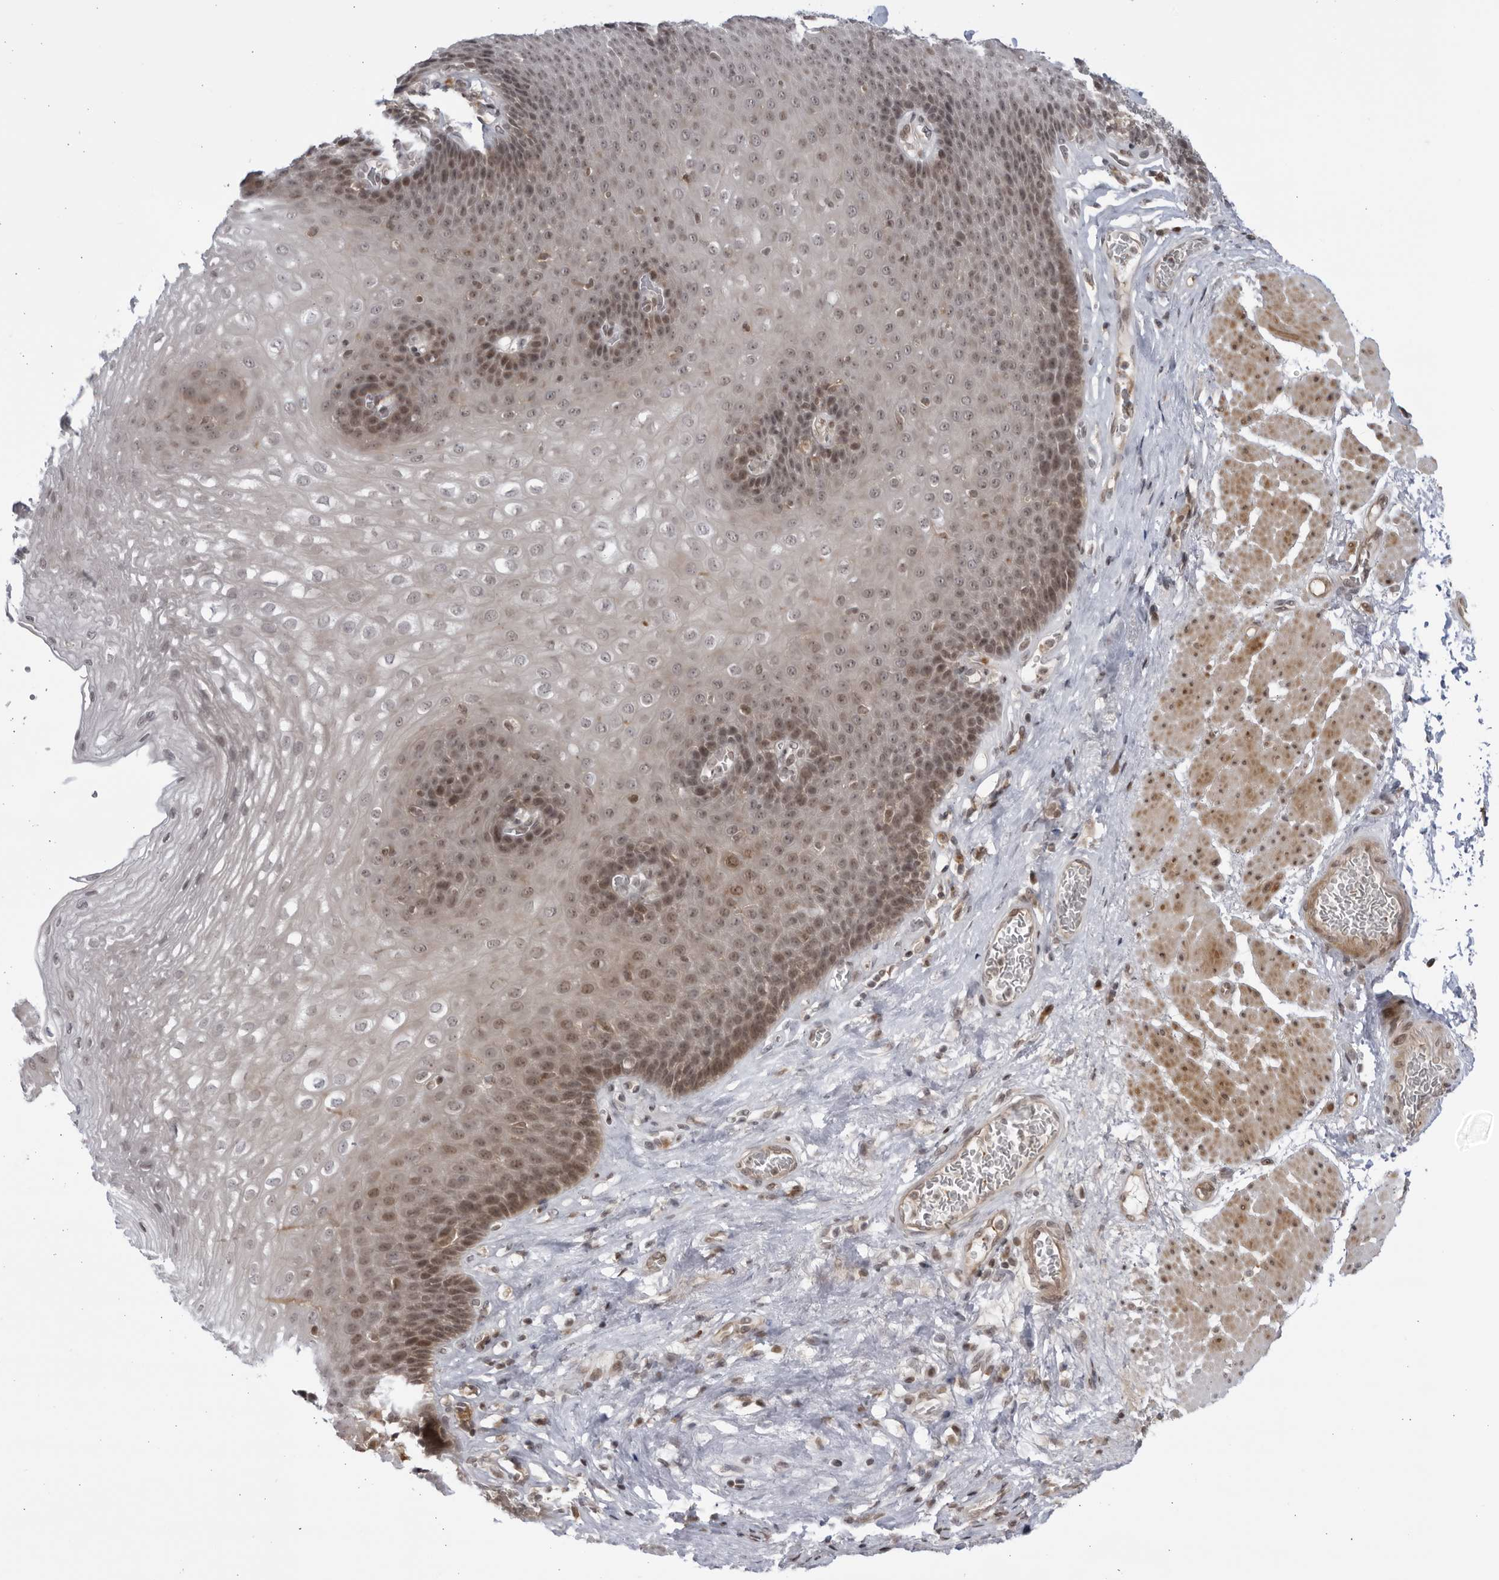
{"staining": {"intensity": "moderate", "quantity": "25%-75%", "location": "nuclear"}, "tissue": "esophagus", "cell_type": "Squamous epithelial cells", "image_type": "normal", "snomed": [{"axis": "morphology", "description": "Normal tissue, NOS"}, {"axis": "topography", "description": "Esophagus"}], "caption": "A high-resolution micrograph shows immunohistochemistry staining of normal esophagus, which displays moderate nuclear positivity in approximately 25%-75% of squamous epithelial cells. Ihc stains the protein in brown and the nuclei are stained blue.", "gene": "DTL", "patient": {"sex": "female", "age": 66}}